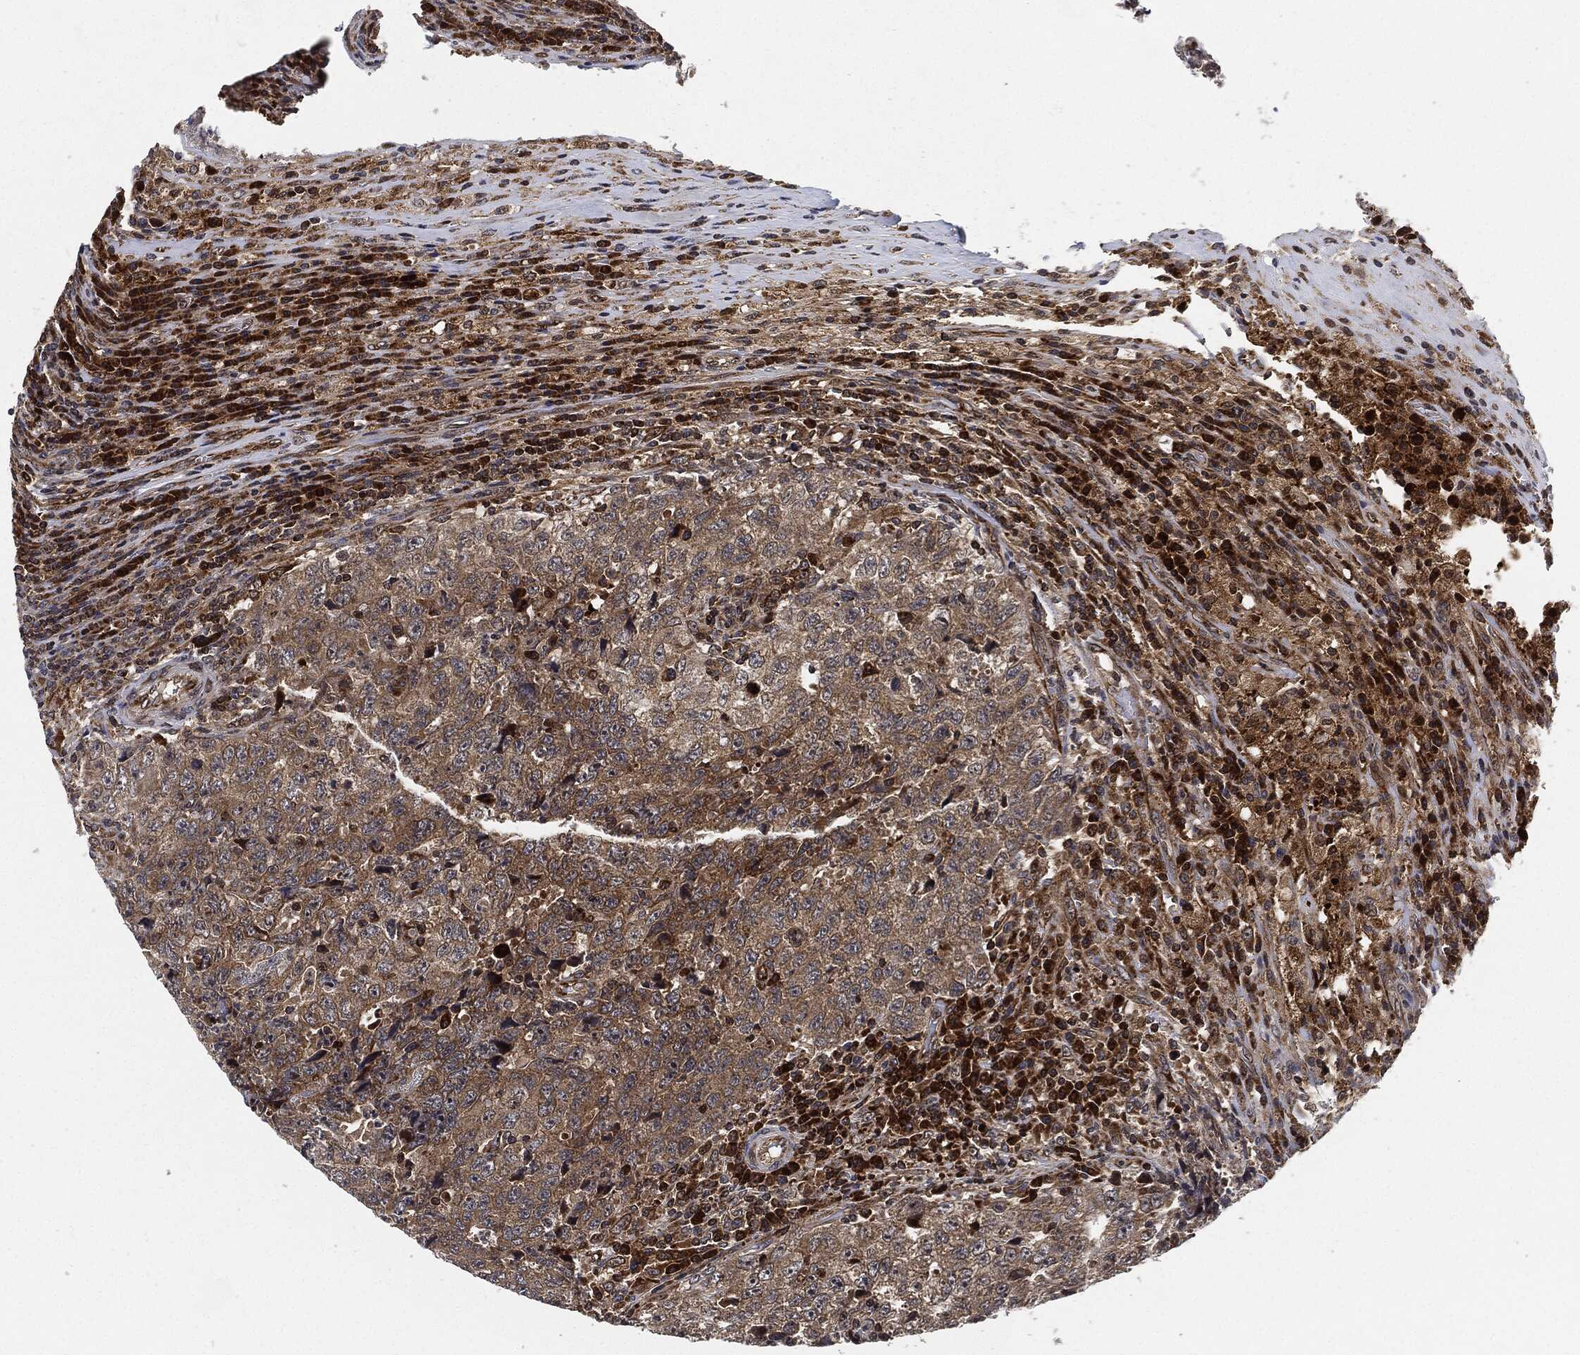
{"staining": {"intensity": "moderate", "quantity": "25%-75%", "location": "cytoplasmic/membranous"}, "tissue": "testis cancer", "cell_type": "Tumor cells", "image_type": "cancer", "snomed": [{"axis": "morphology", "description": "Necrosis, NOS"}, {"axis": "morphology", "description": "Carcinoma, Embryonal, NOS"}, {"axis": "topography", "description": "Testis"}], "caption": "A brown stain highlights moderate cytoplasmic/membranous positivity of a protein in testis cancer (embryonal carcinoma) tumor cells. Using DAB (brown) and hematoxylin (blue) stains, captured at high magnification using brightfield microscopy.", "gene": "RNASEL", "patient": {"sex": "male", "age": 19}}